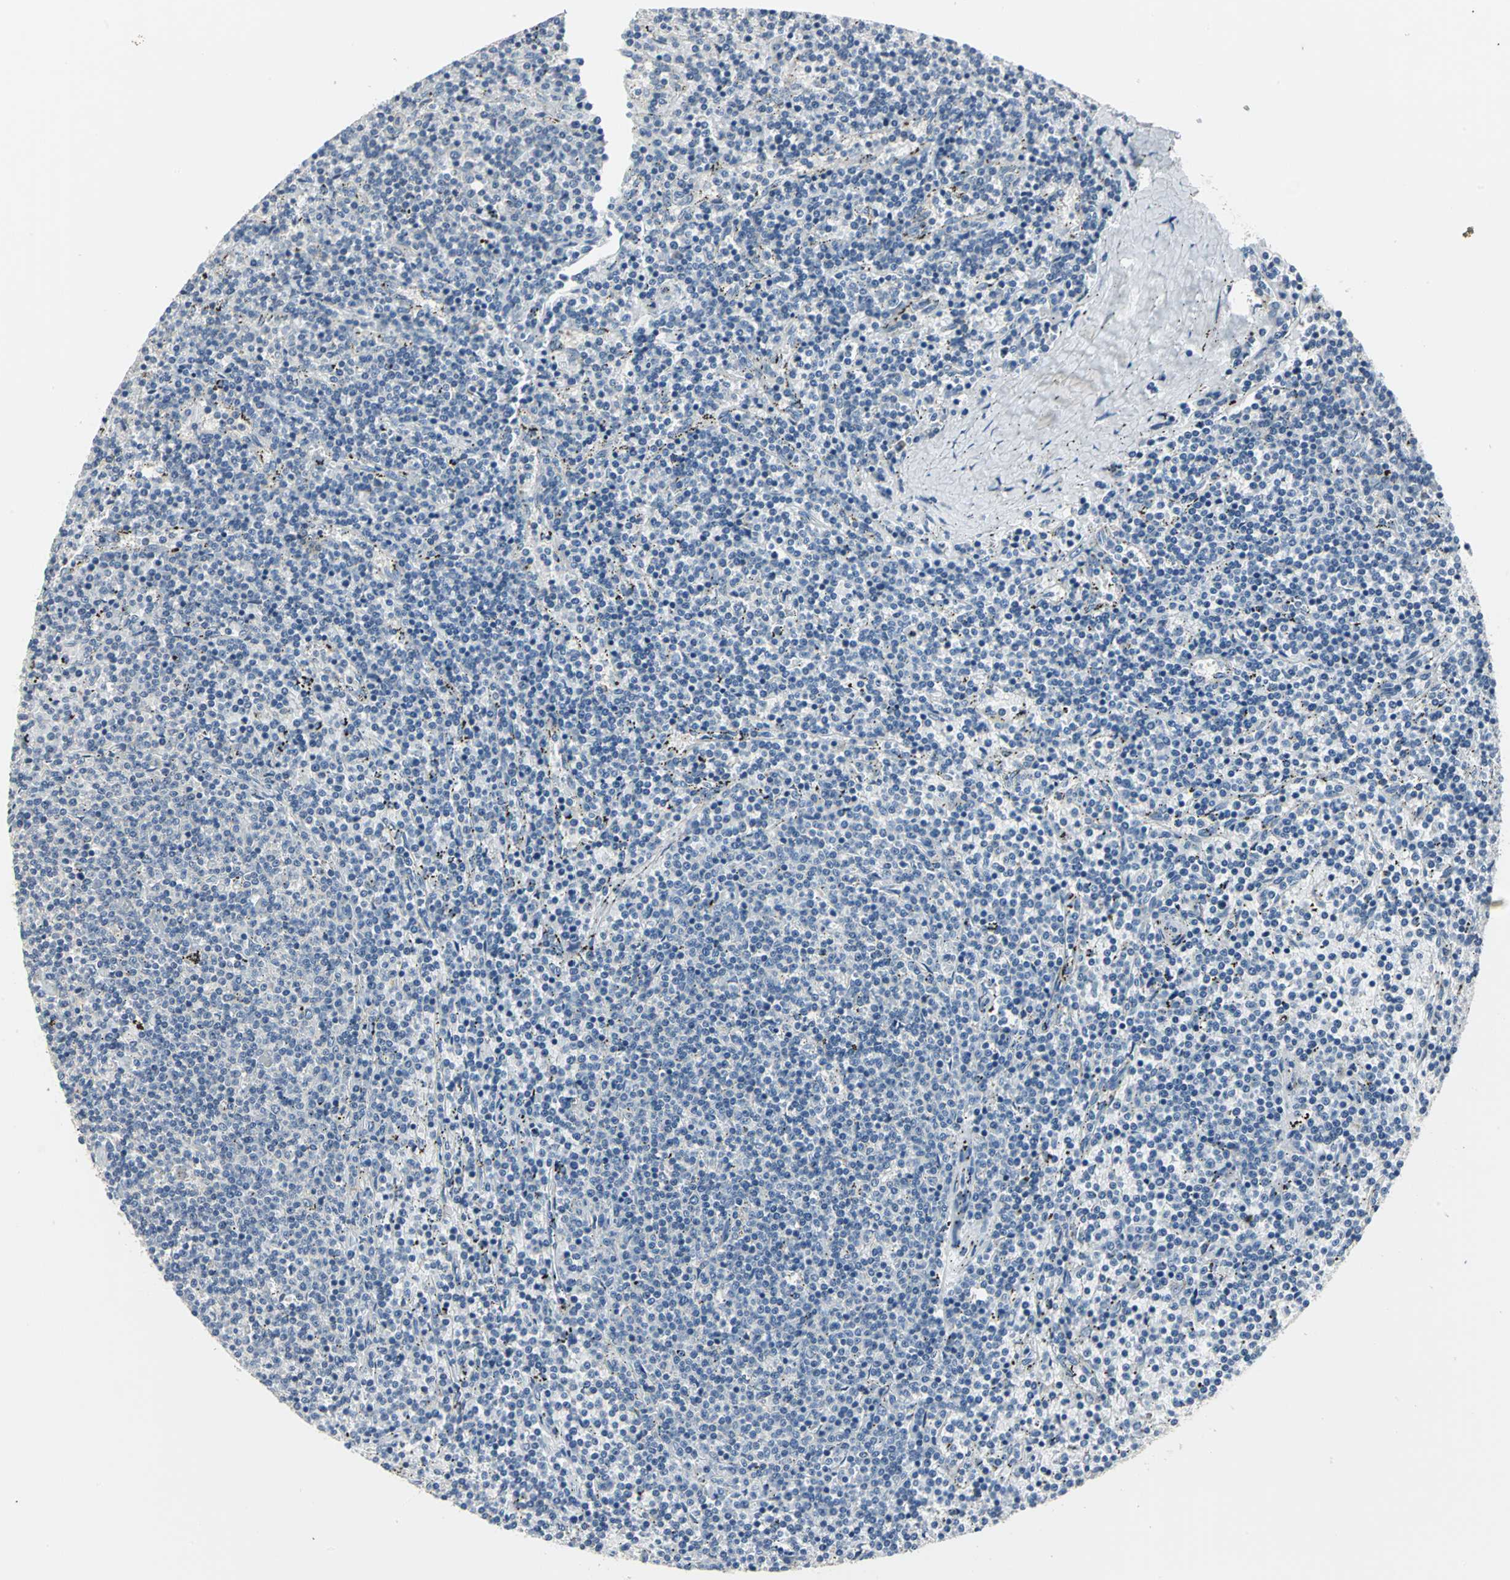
{"staining": {"intensity": "negative", "quantity": "none", "location": "none"}, "tissue": "lymphoma", "cell_type": "Tumor cells", "image_type": "cancer", "snomed": [{"axis": "morphology", "description": "Malignant lymphoma, non-Hodgkin's type, Low grade"}, {"axis": "topography", "description": "Spleen"}], "caption": "There is no significant expression in tumor cells of malignant lymphoma, non-Hodgkin's type (low-grade).", "gene": "B3GNT2", "patient": {"sex": "female", "age": 50}}